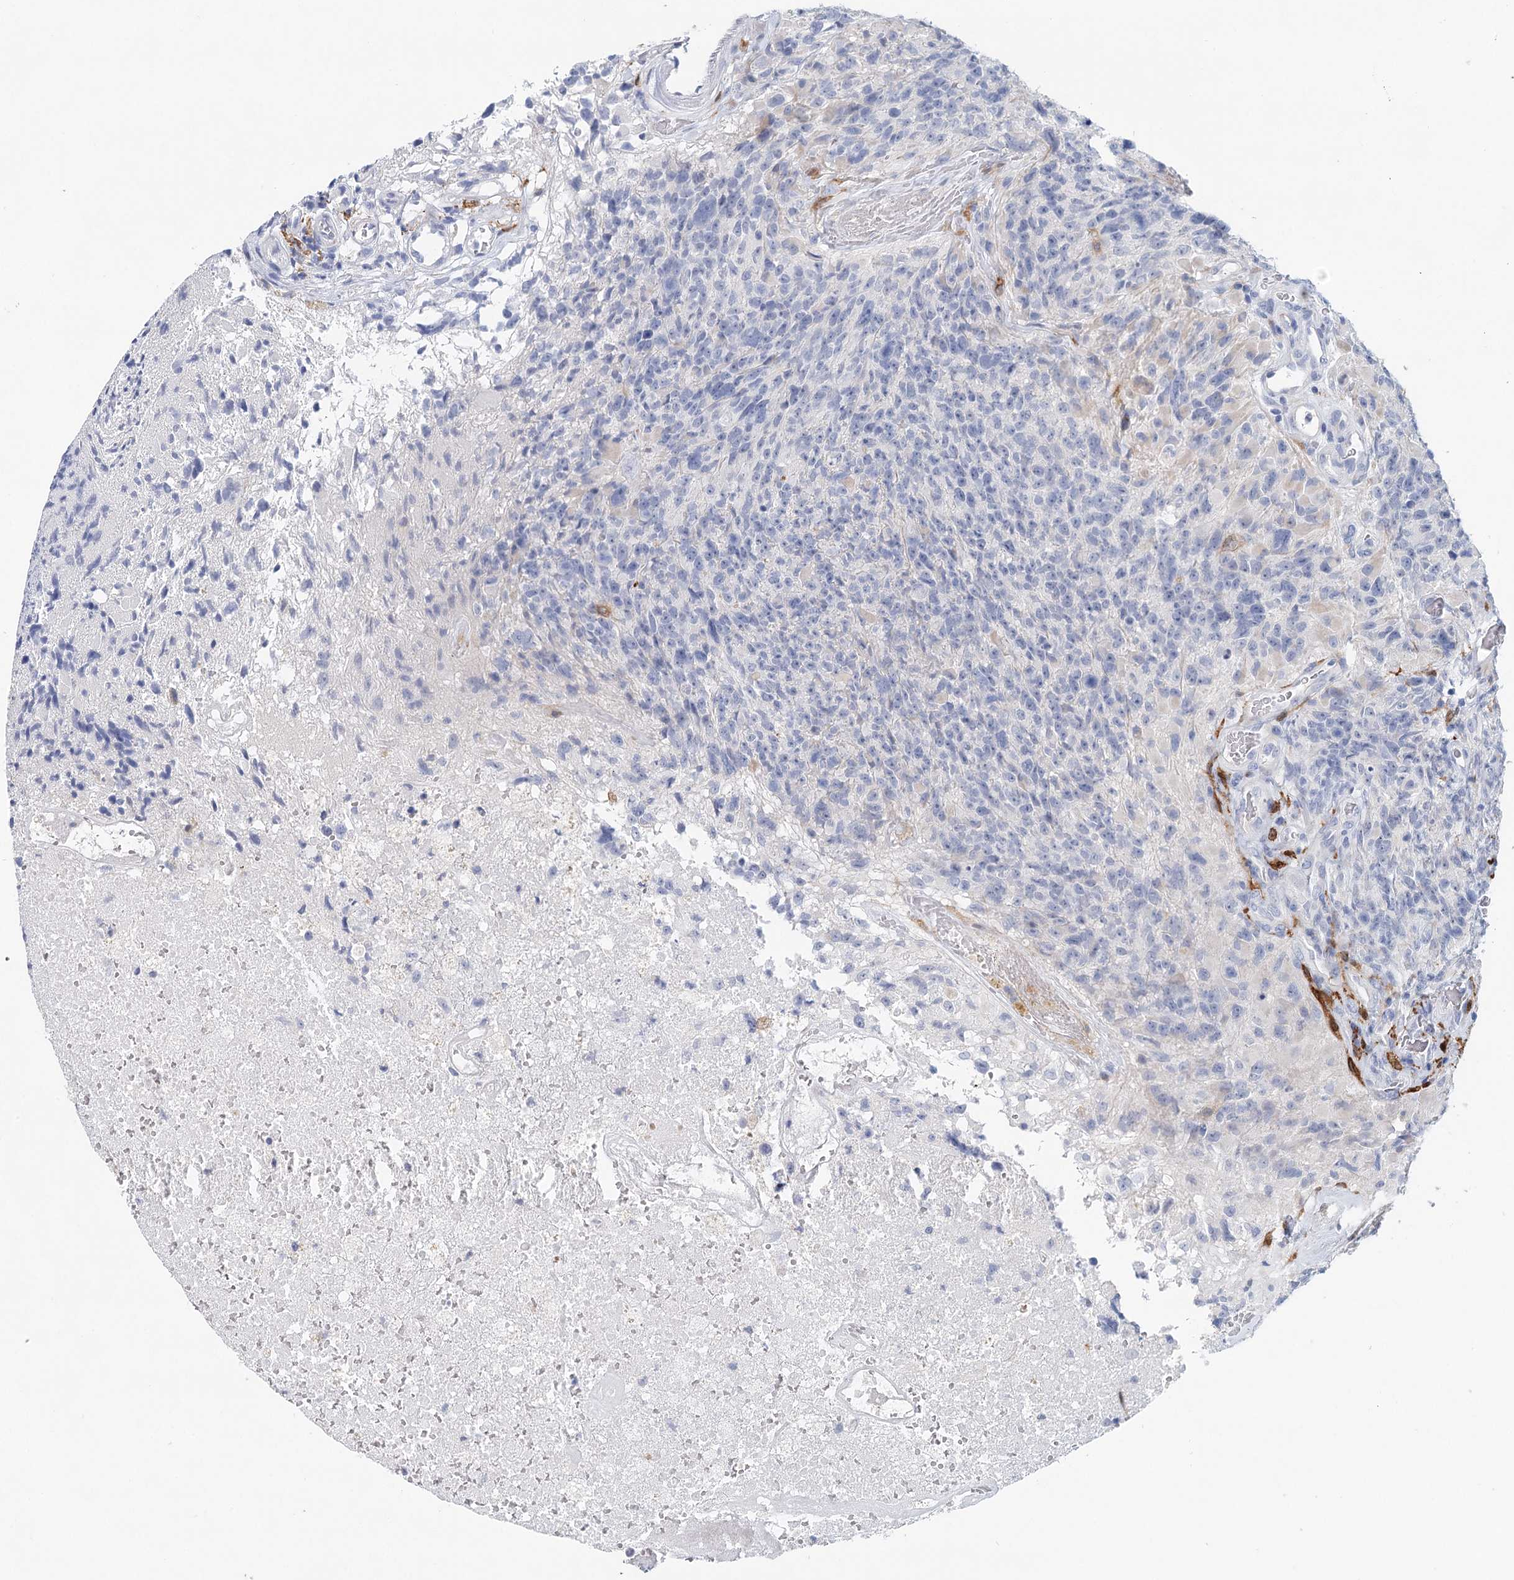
{"staining": {"intensity": "negative", "quantity": "none", "location": "none"}, "tissue": "glioma", "cell_type": "Tumor cells", "image_type": "cancer", "snomed": [{"axis": "morphology", "description": "Glioma, malignant, High grade"}, {"axis": "topography", "description": "Brain"}], "caption": "IHC photomicrograph of neoplastic tissue: human glioma stained with DAB reveals no significant protein staining in tumor cells.", "gene": "SLC19A3", "patient": {"sex": "male", "age": 76}}